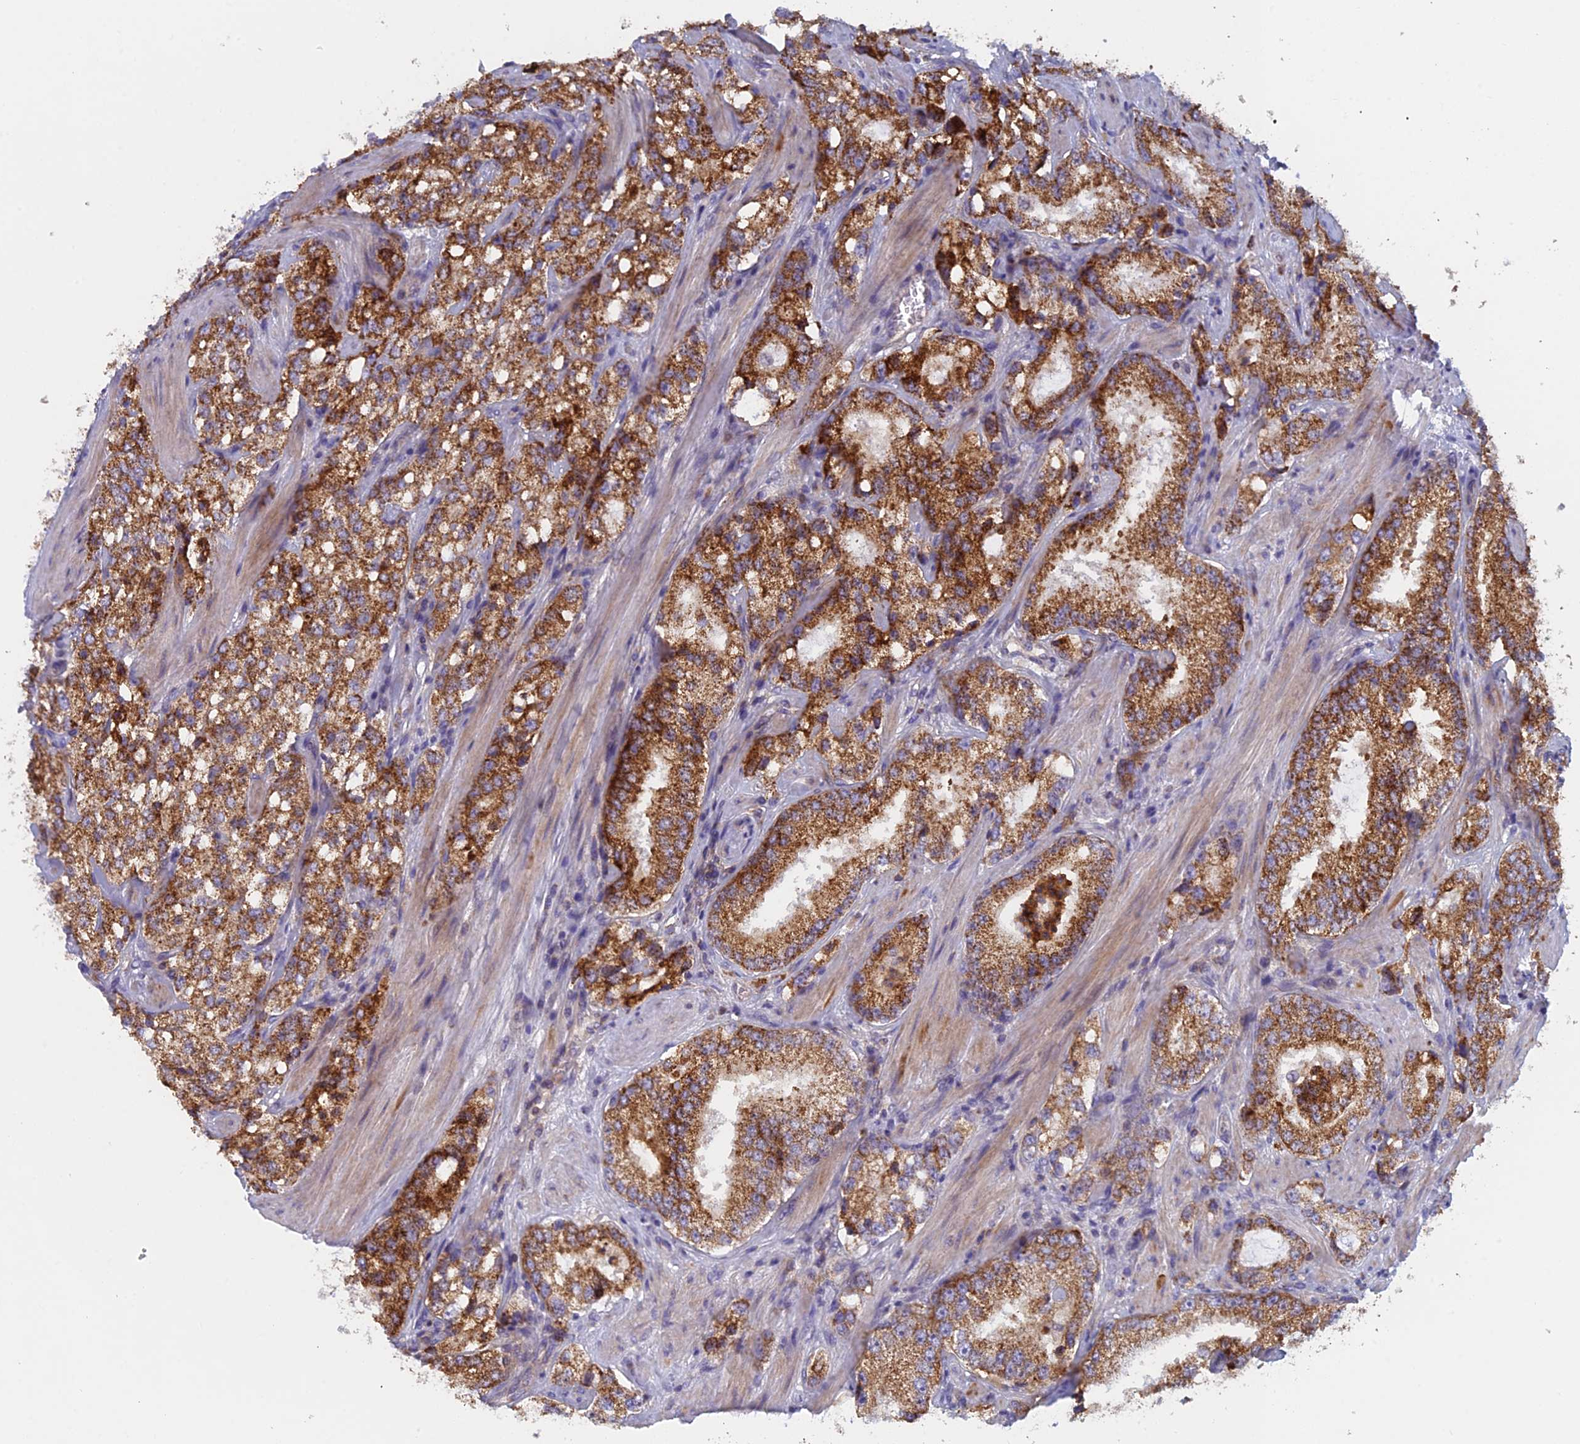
{"staining": {"intensity": "strong", "quantity": ">75%", "location": "cytoplasmic/membranous"}, "tissue": "prostate cancer", "cell_type": "Tumor cells", "image_type": "cancer", "snomed": [{"axis": "morphology", "description": "Adenocarcinoma, High grade"}, {"axis": "topography", "description": "Prostate"}], "caption": "Adenocarcinoma (high-grade) (prostate) stained for a protein reveals strong cytoplasmic/membranous positivity in tumor cells. (DAB (3,3'-diaminobenzidine) = brown stain, brightfield microscopy at high magnification).", "gene": "IFTAP", "patient": {"sex": "male", "age": 66}}